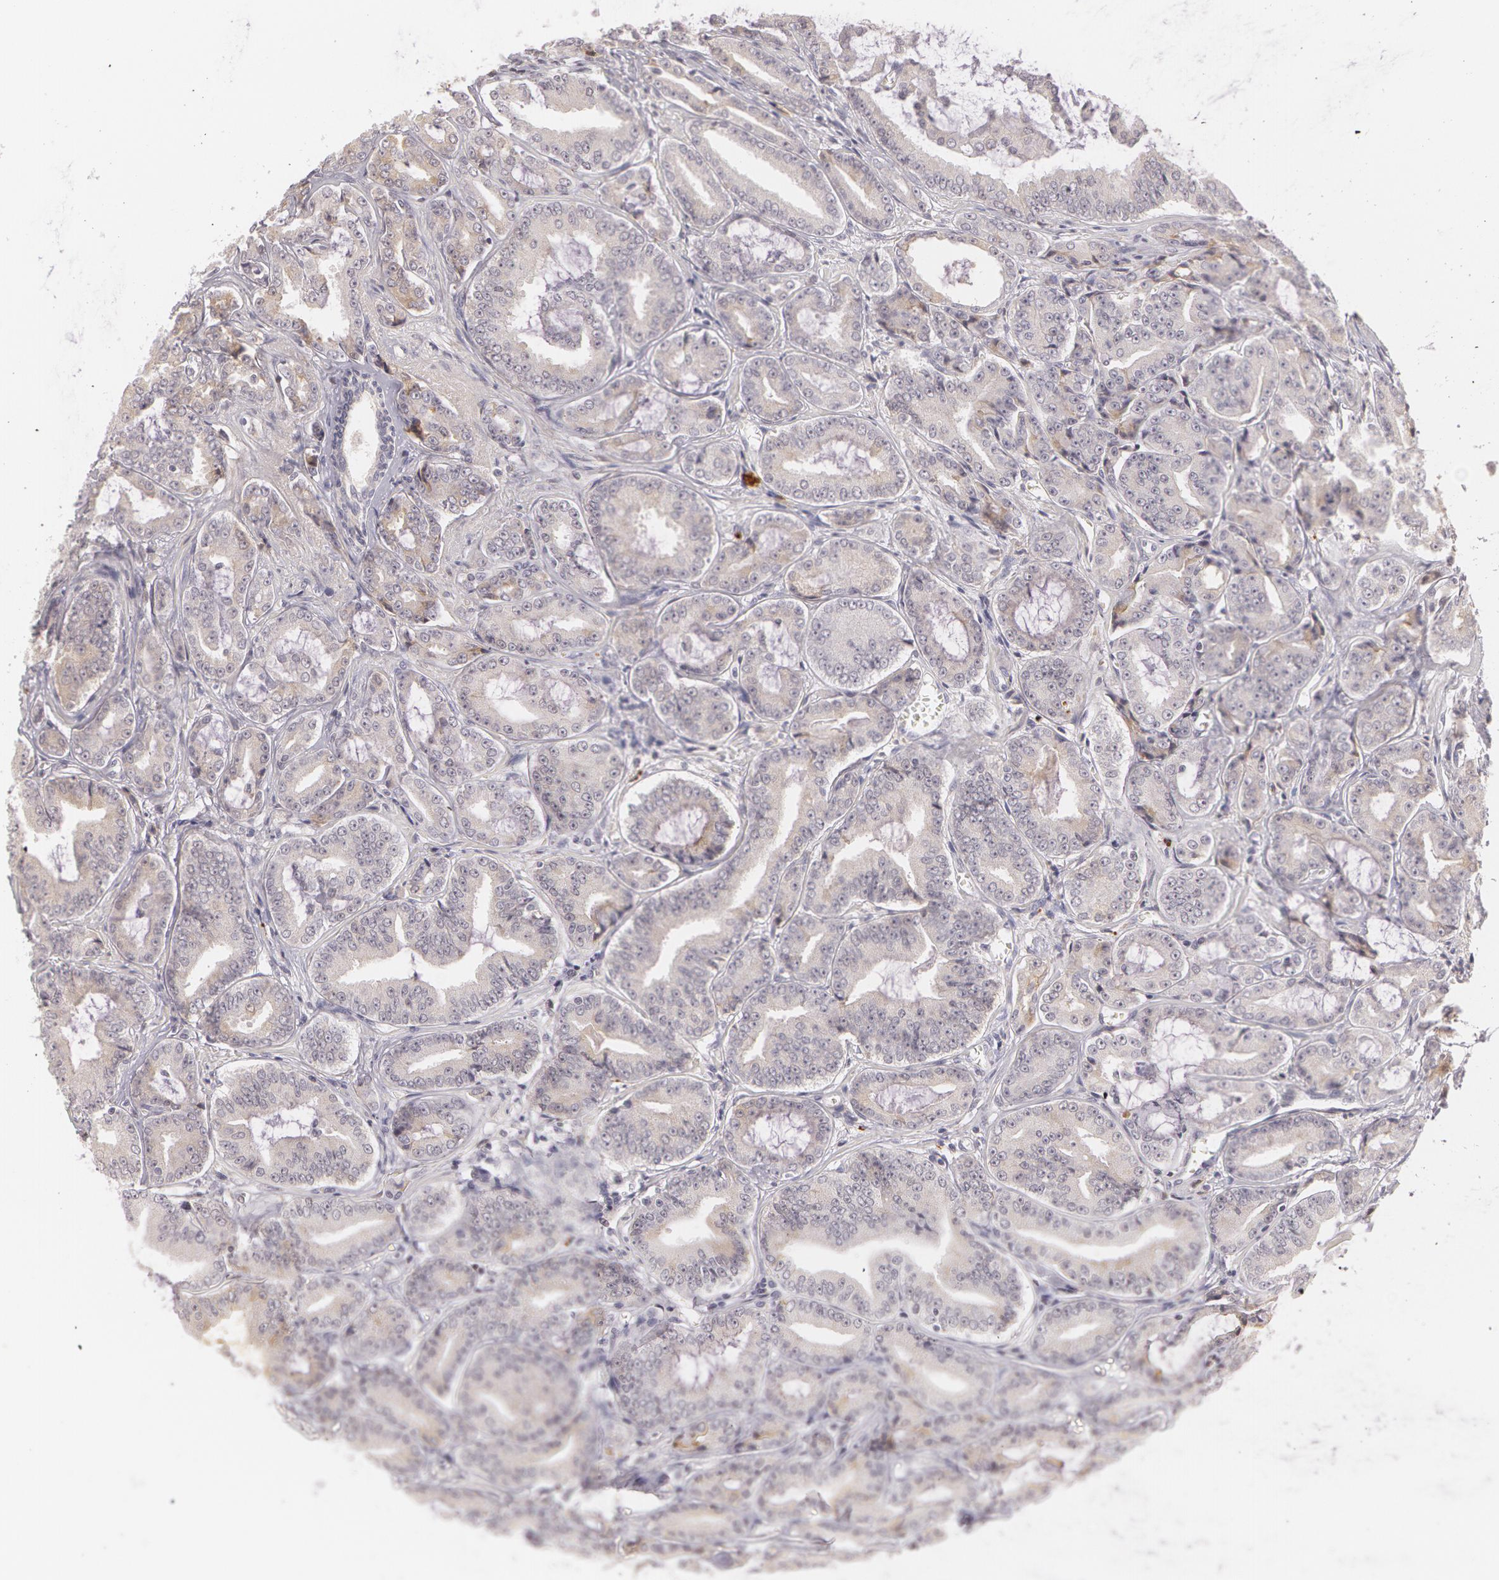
{"staining": {"intensity": "weak", "quantity": "<25%", "location": "cytoplasmic/membranous"}, "tissue": "prostate cancer", "cell_type": "Tumor cells", "image_type": "cancer", "snomed": [{"axis": "morphology", "description": "Adenocarcinoma, Low grade"}, {"axis": "topography", "description": "Prostate"}], "caption": "This is an immunohistochemistry image of prostate cancer. There is no expression in tumor cells.", "gene": "LBP", "patient": {"sex": "male", "age": 65}}